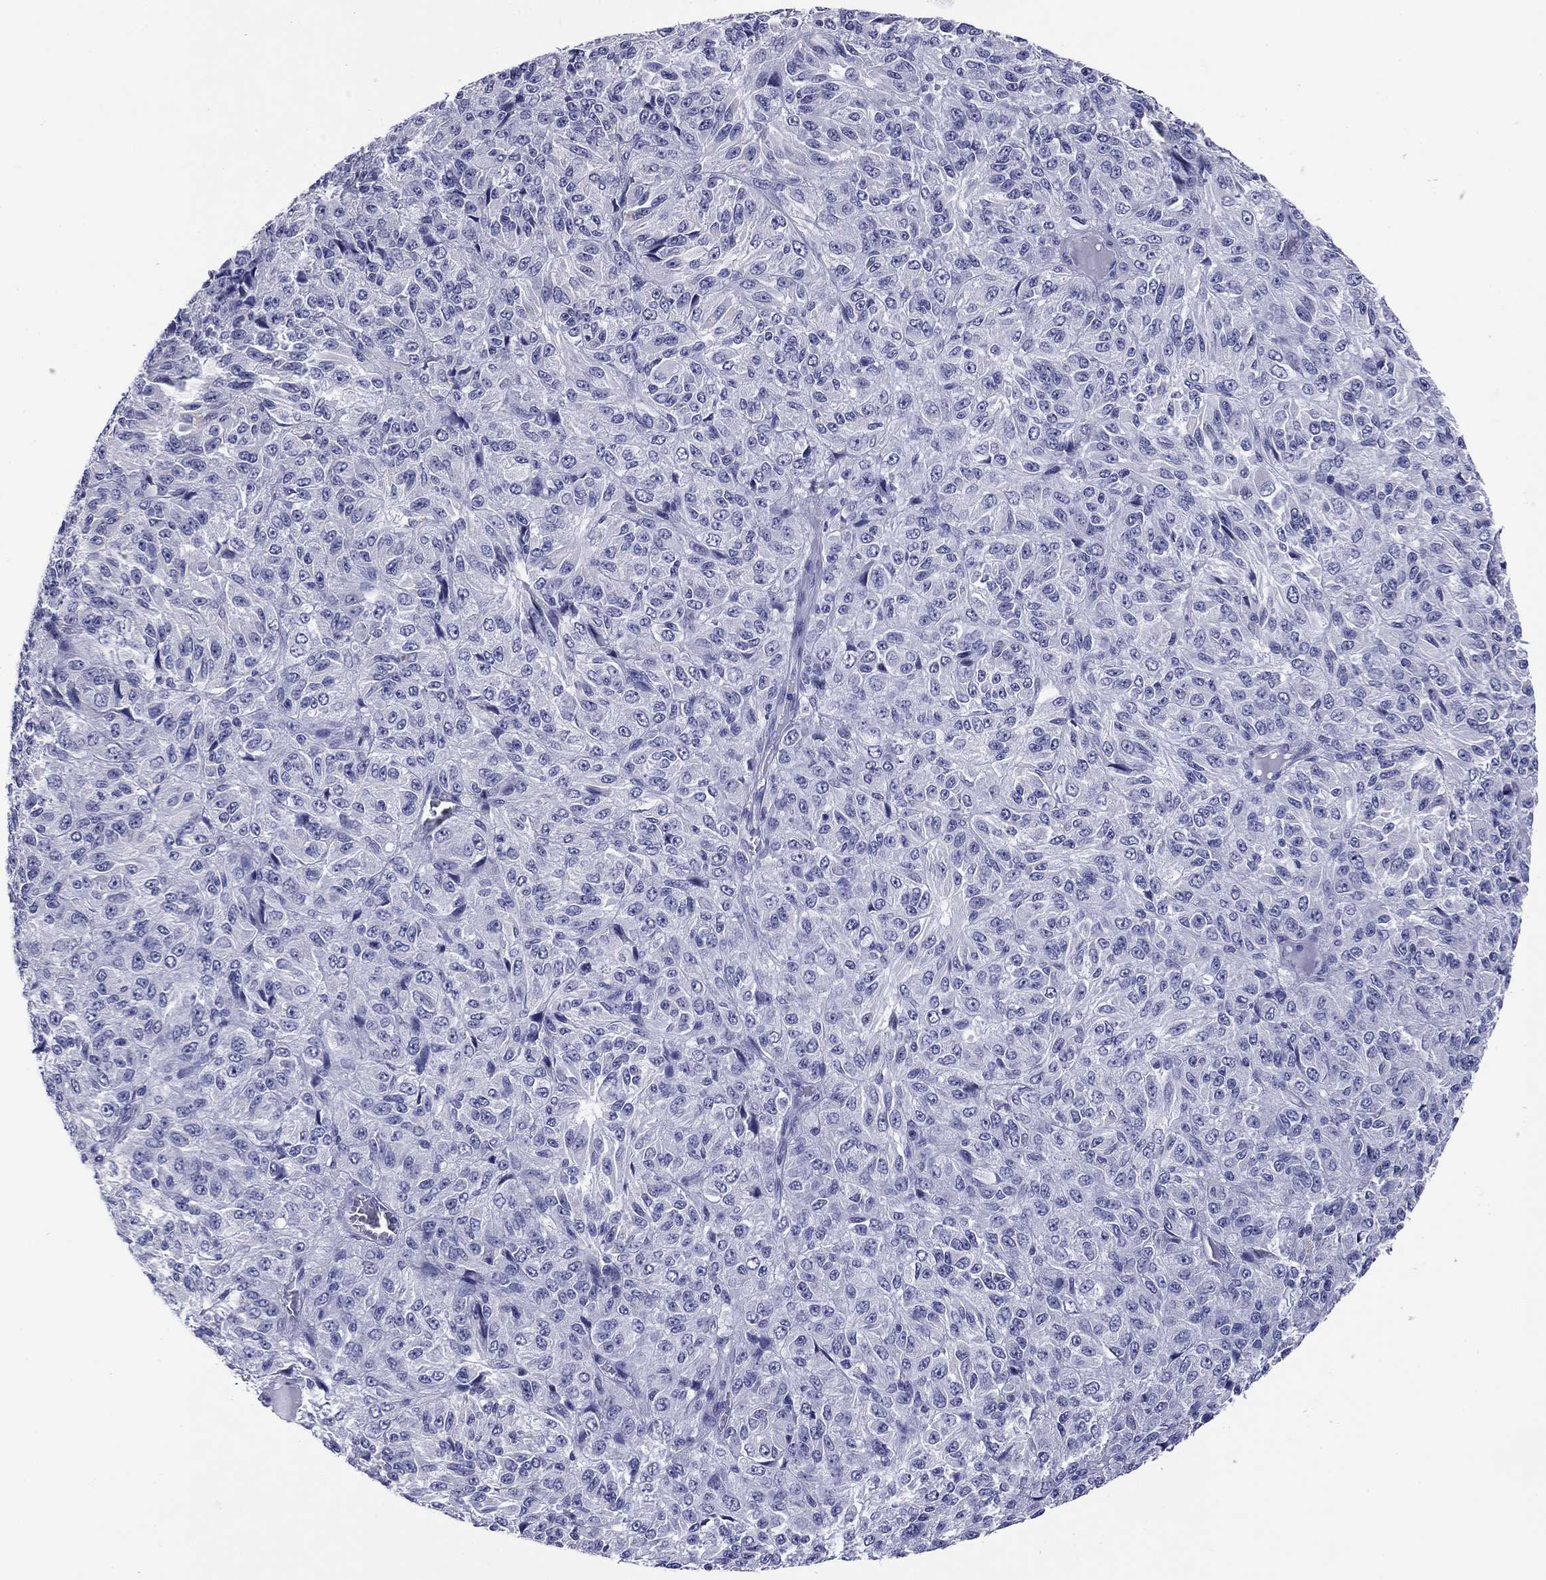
{"staining": {"intensity": "negative", "quantity": "none", "location": "none"}, "tissue": "melanoma", "cell_type": "Tumor cells", "image_type": "cancer", "snomed": [{"axis": "morphology", "description": "Malignant melanoma, Metastatic site"}, {"axis": "topography", "description": "Brain"}], "caption": "Human melanoma stained for a protein using IHC displays no expression in tumor cells.", "gene": "ABCC2", "patient": {"sex": "female", "age": 56}}